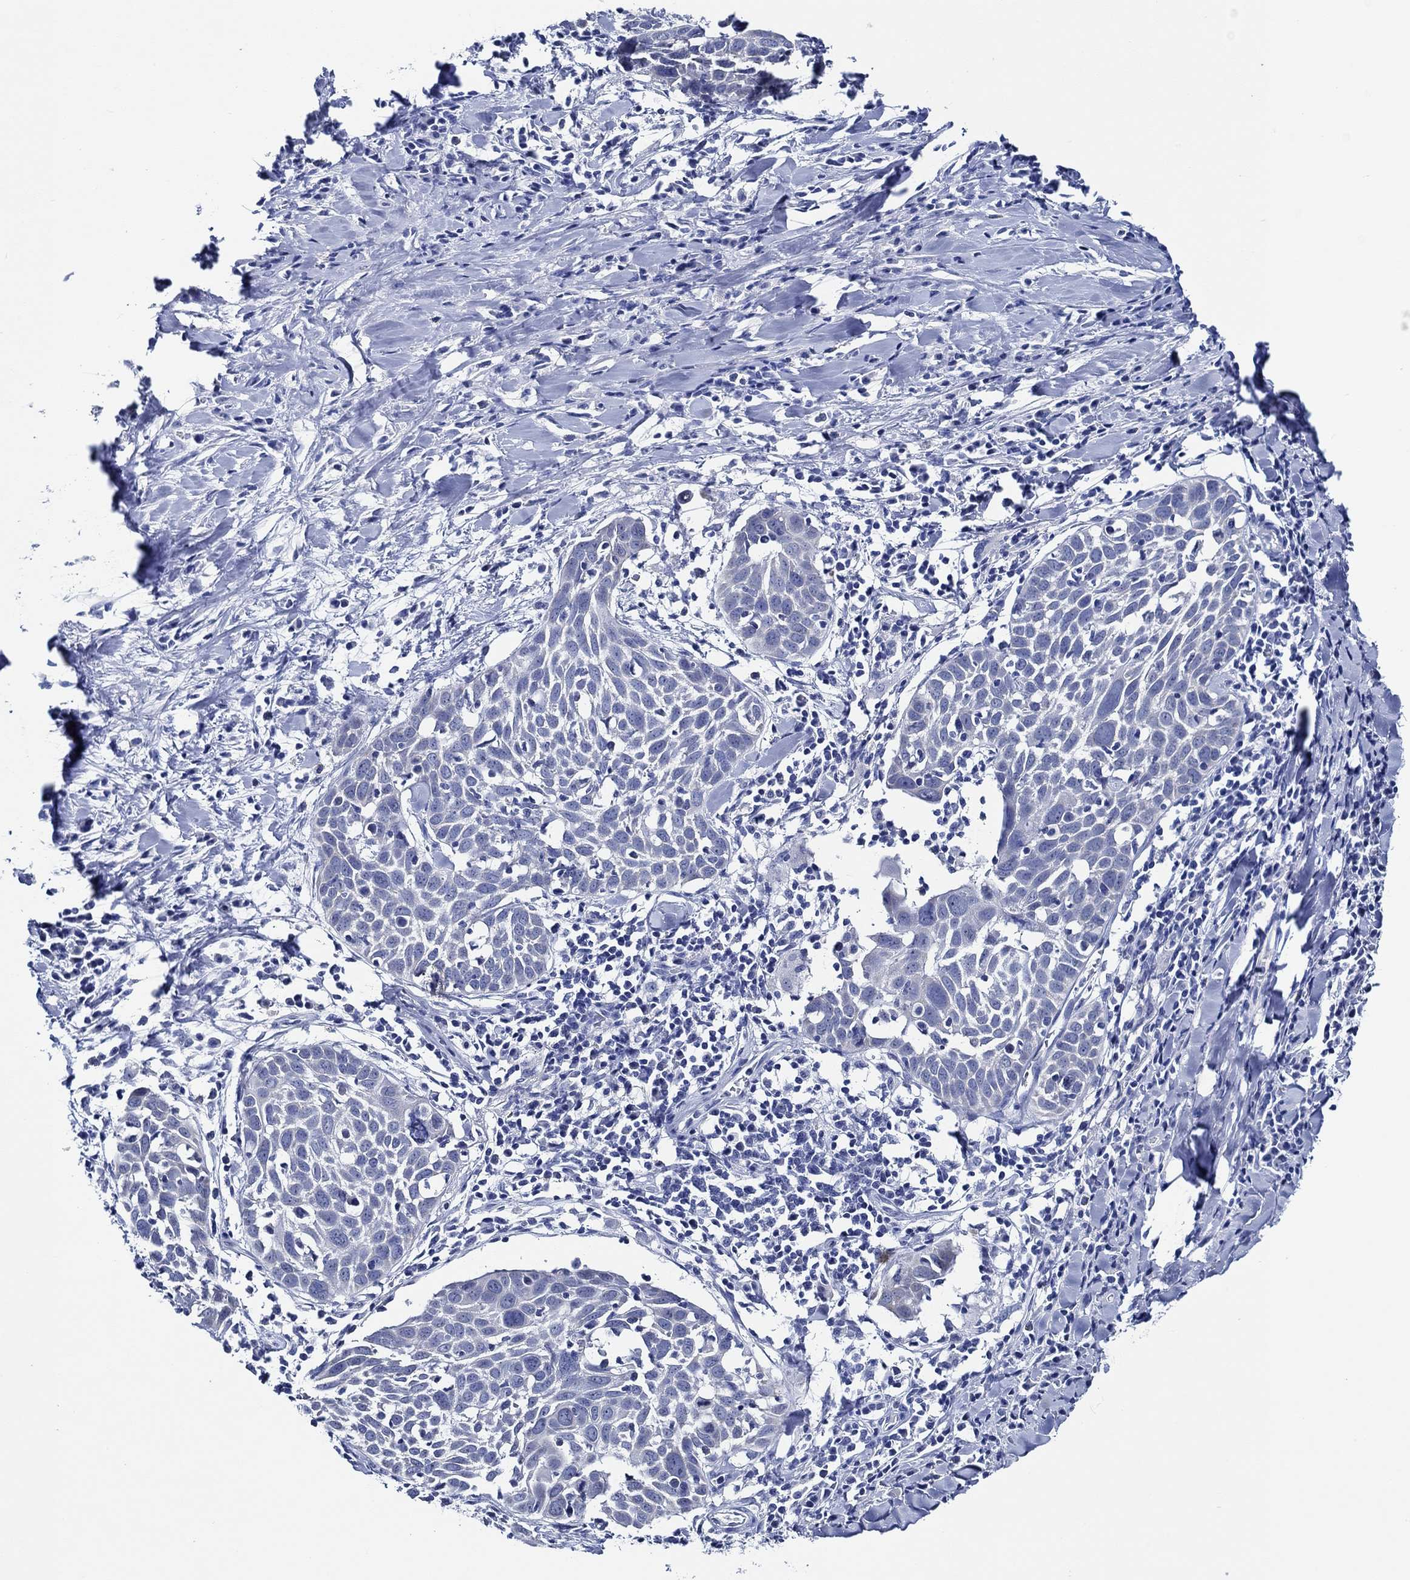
{"staining": {"intensity": "negative", "quantity": "none", "location": "none"}, "tissue": "lung cancer", "cell_type": "Tumor cells", "image_type": "cancer", "snomed": [{"axis": "morphology", "description": "Squamous cell carcinoma, NOS"}, {"axis": "topography", "description": "Lung"}], "caption": "Immunohistochemical staining of lung squamous cell carcinoma demonstrates no significant staining in tumor cells.", "gene": "WDR62", "patient": {"sex": "male", "age": 57}}